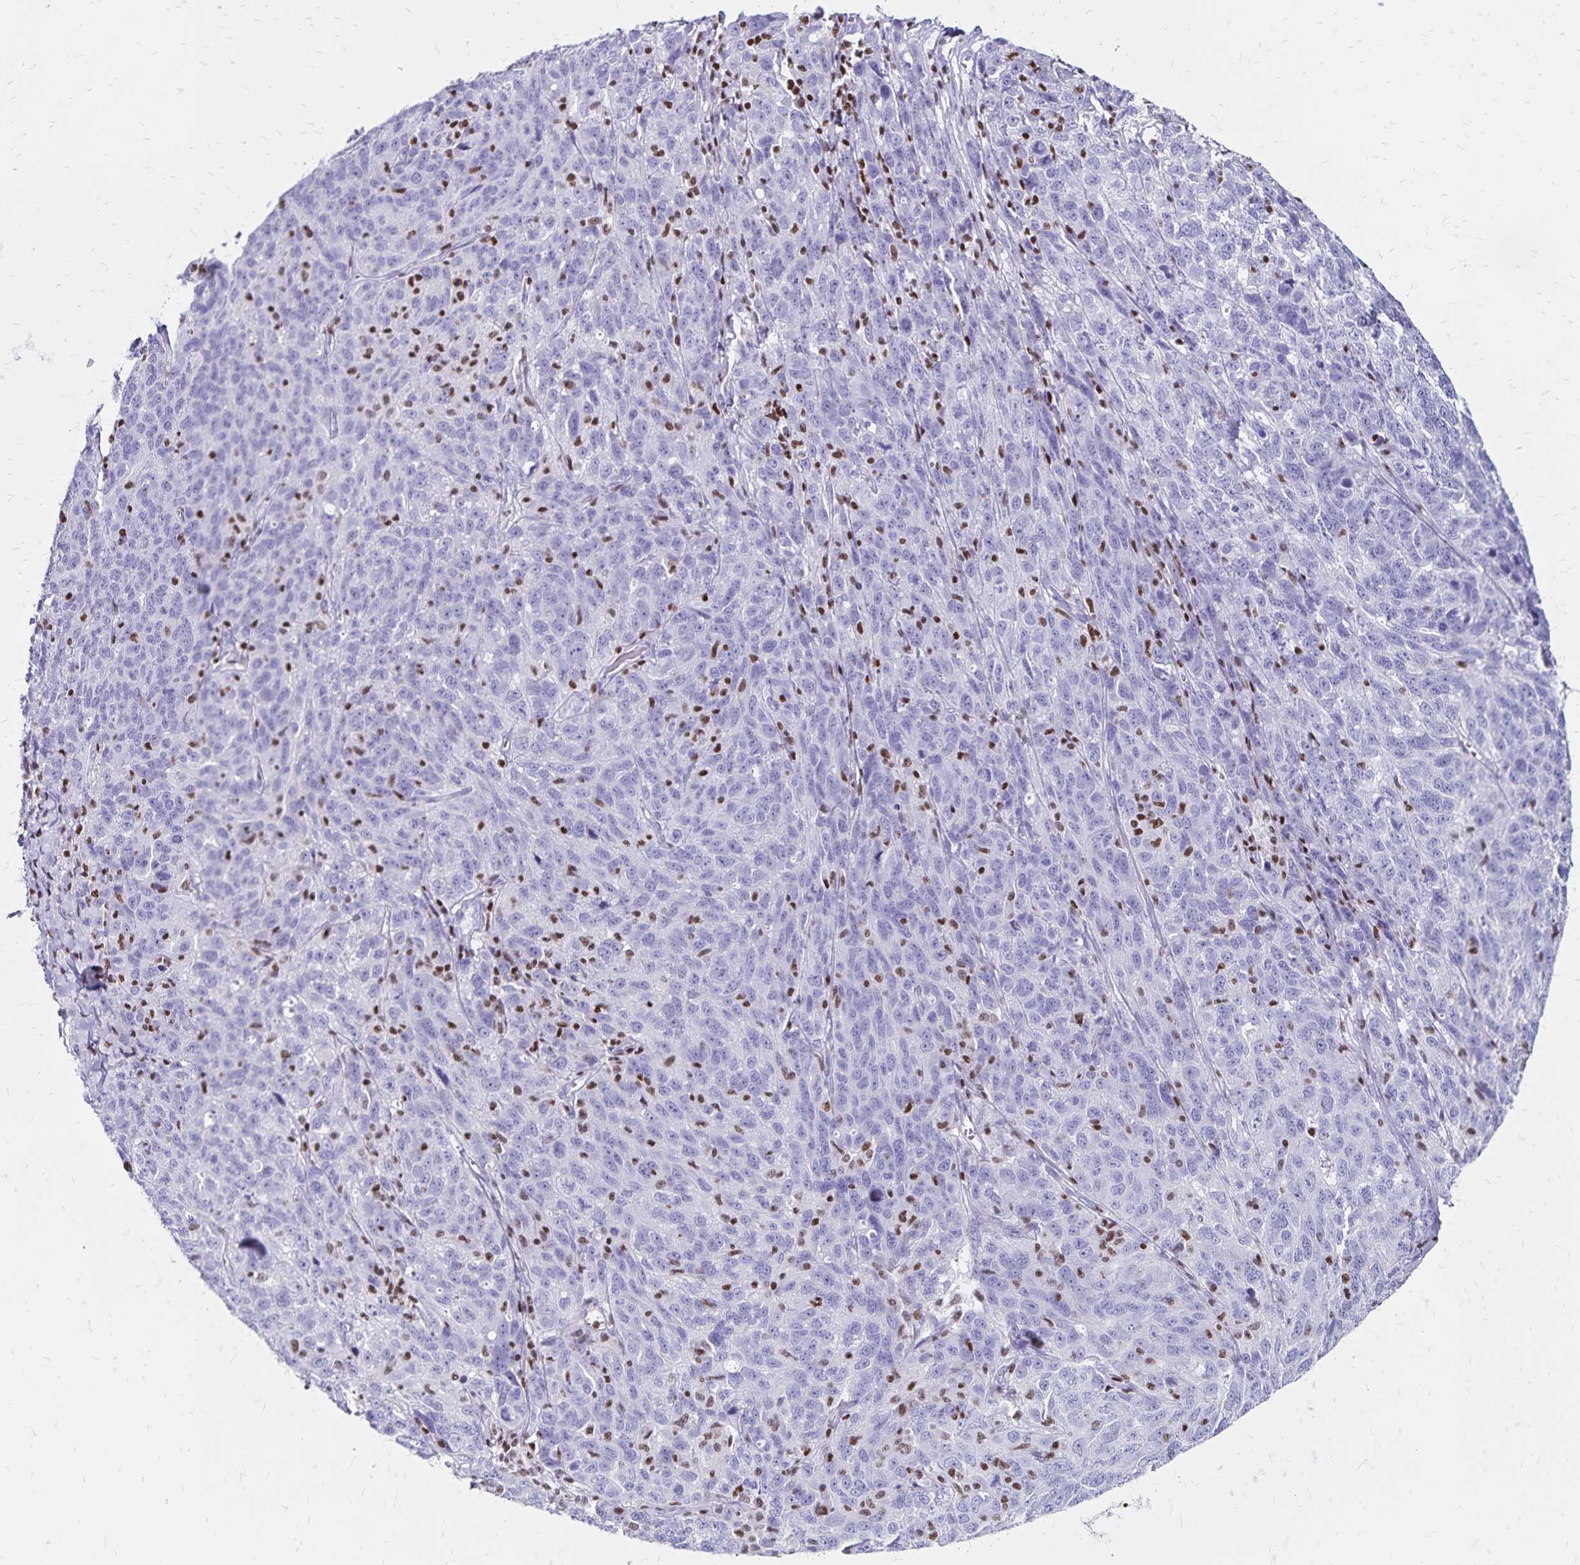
{"staining": {"intensity": "negative", "quantity": "none", "location": "none"}, "tissue": "ovarian cancer", "cell_type": "Tumor cells", "image_type": "cancer", "snomed": [{"axis": "morphology", "description": "Cystadenocarcinoma, serous, NOS"}, {"axis": "topography", "description": "Ovary"}], "caption": "DAB (3,3'-diaminobenzidine) immunohistochemical staining of human ovarian serous cystadenocarcinoma displays no significant expression in tumor cells.", "gene": "IKZF1", "patient": {"sex": "female", "age": 71}}